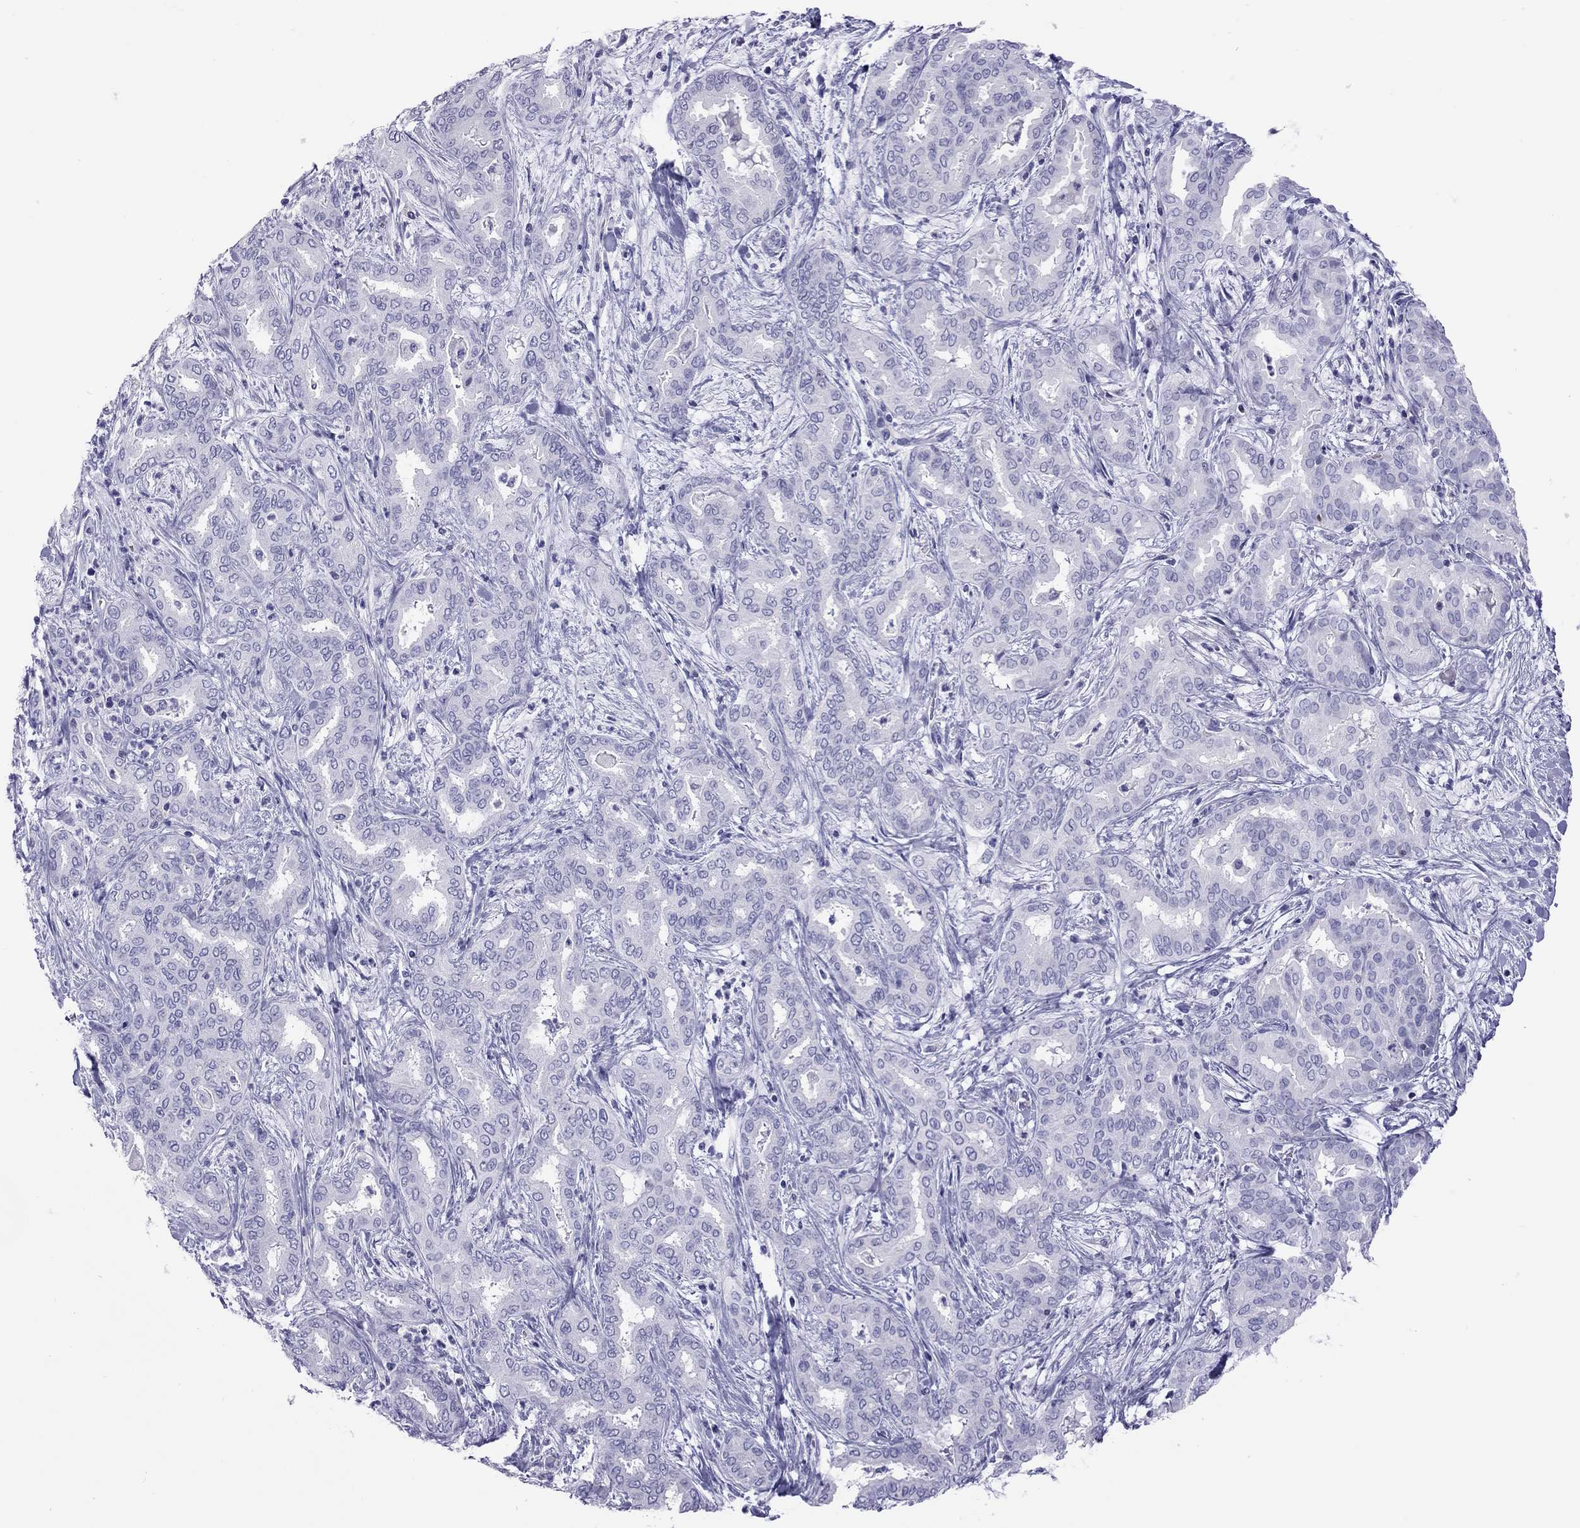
{"staining": {"intensity": "negative", "quantity": "none", "location": "none"}, "tissue": "liver cancer", "cell_type": "Tumor cells", "image_type": "cancer", "snomed": [{"axis": "morphology", "description": "Cholangiocarcinoma"}, {"axis": "topography", "description": "Liver"}], "caption": "Tumor cells are negative for protein expression in human liver cholangiocarcinoma.", "gene": "STAG3", "patient": {"sex": "female", "age": 64}}